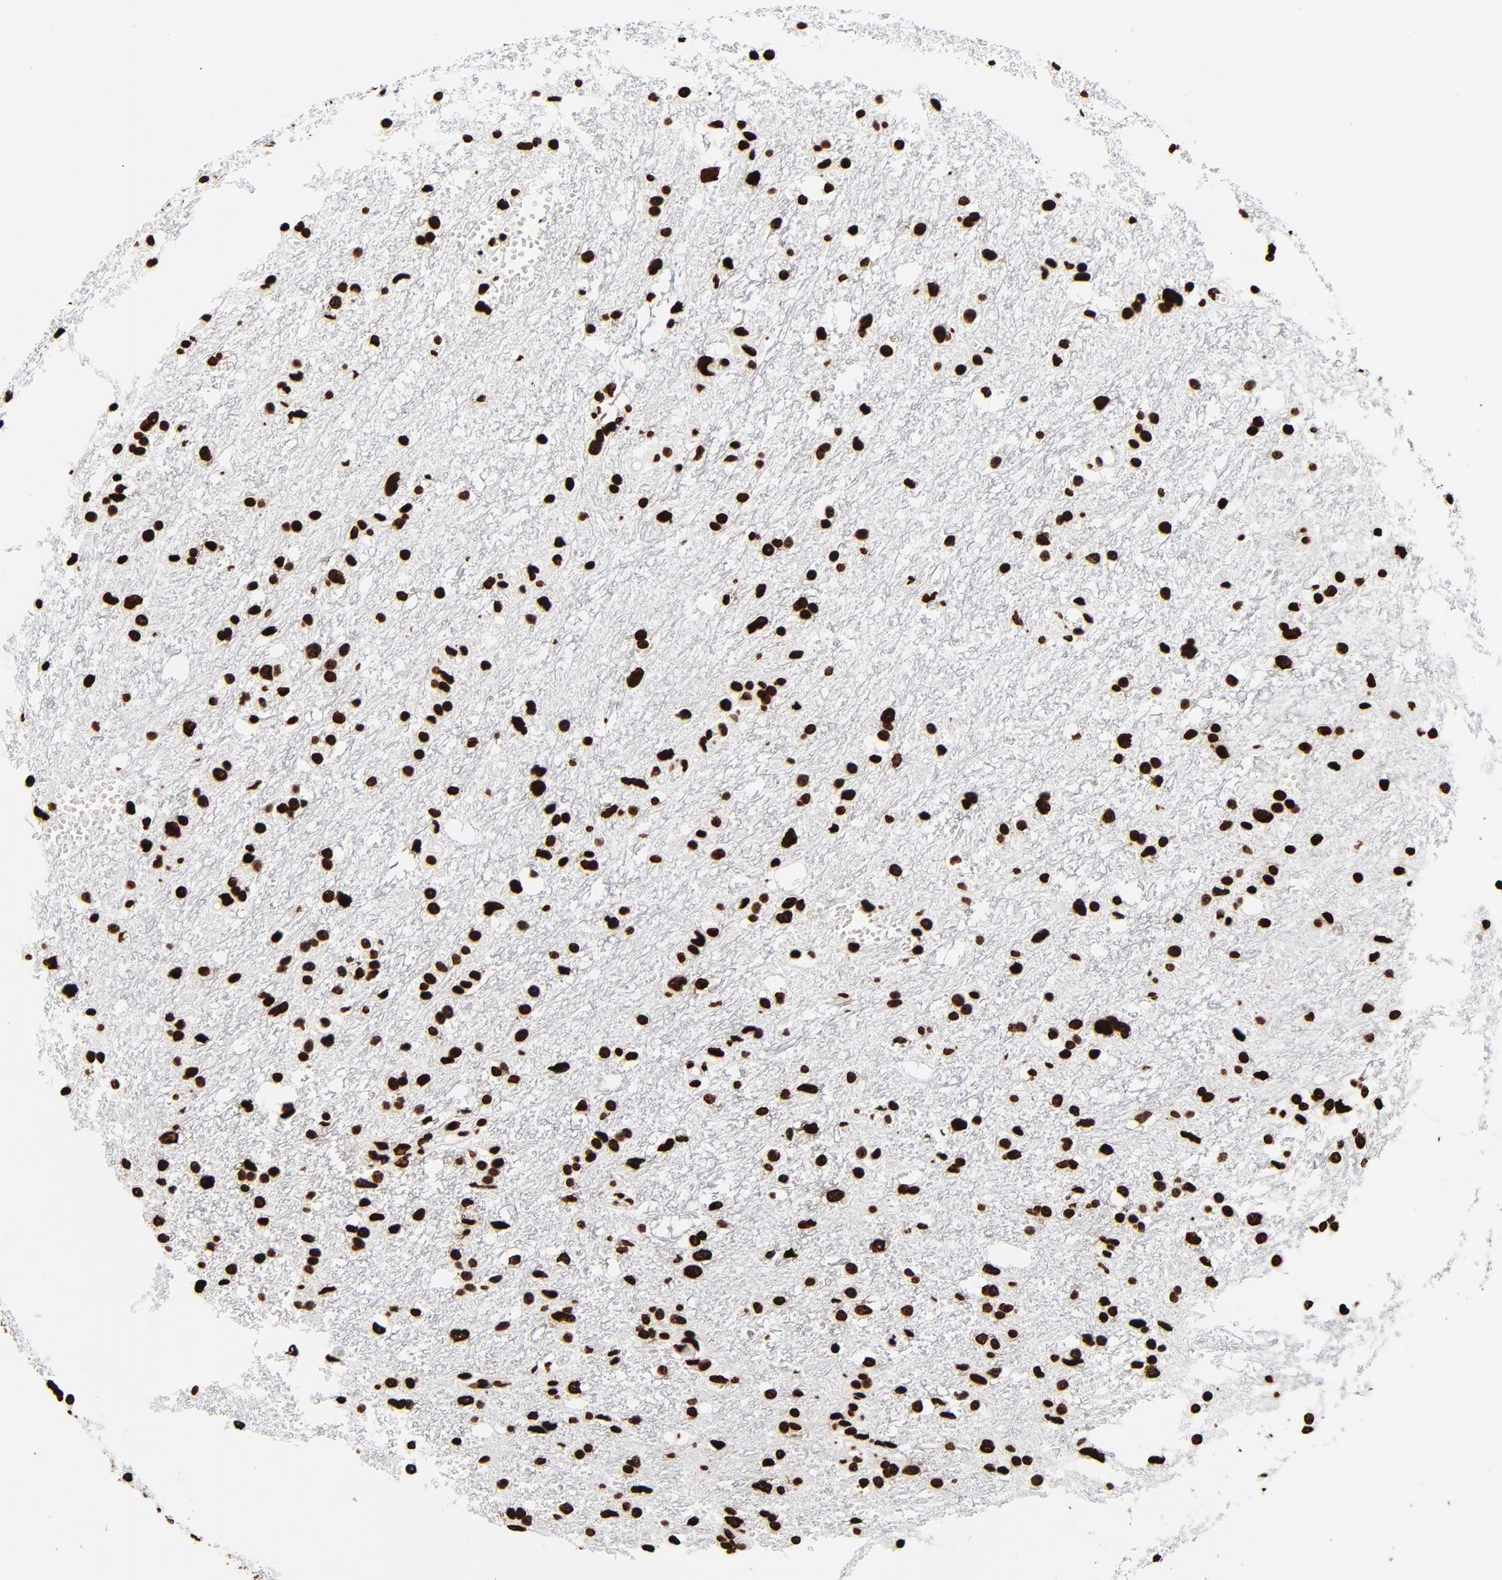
{"staining": {"intensity": "strong", "quantity": ">75%", "location": "nuclear"}, "tissue": "glioma", "cell_type": "Tumor cells", "image_type": "cancer", "snomed": [{"axis": "morphology", "description": "Glioma, malignant, High grade"}, {"axis": "topography", "description": "Brain"}], "caption": "Brown immunohistochemical staining in human glioma exhibits strong nuclear staining in about >75% of tumor cells. Nuclei are stained in blue.", "gene": "H3-4", "patient": {"sex": "female", "age": 59}}